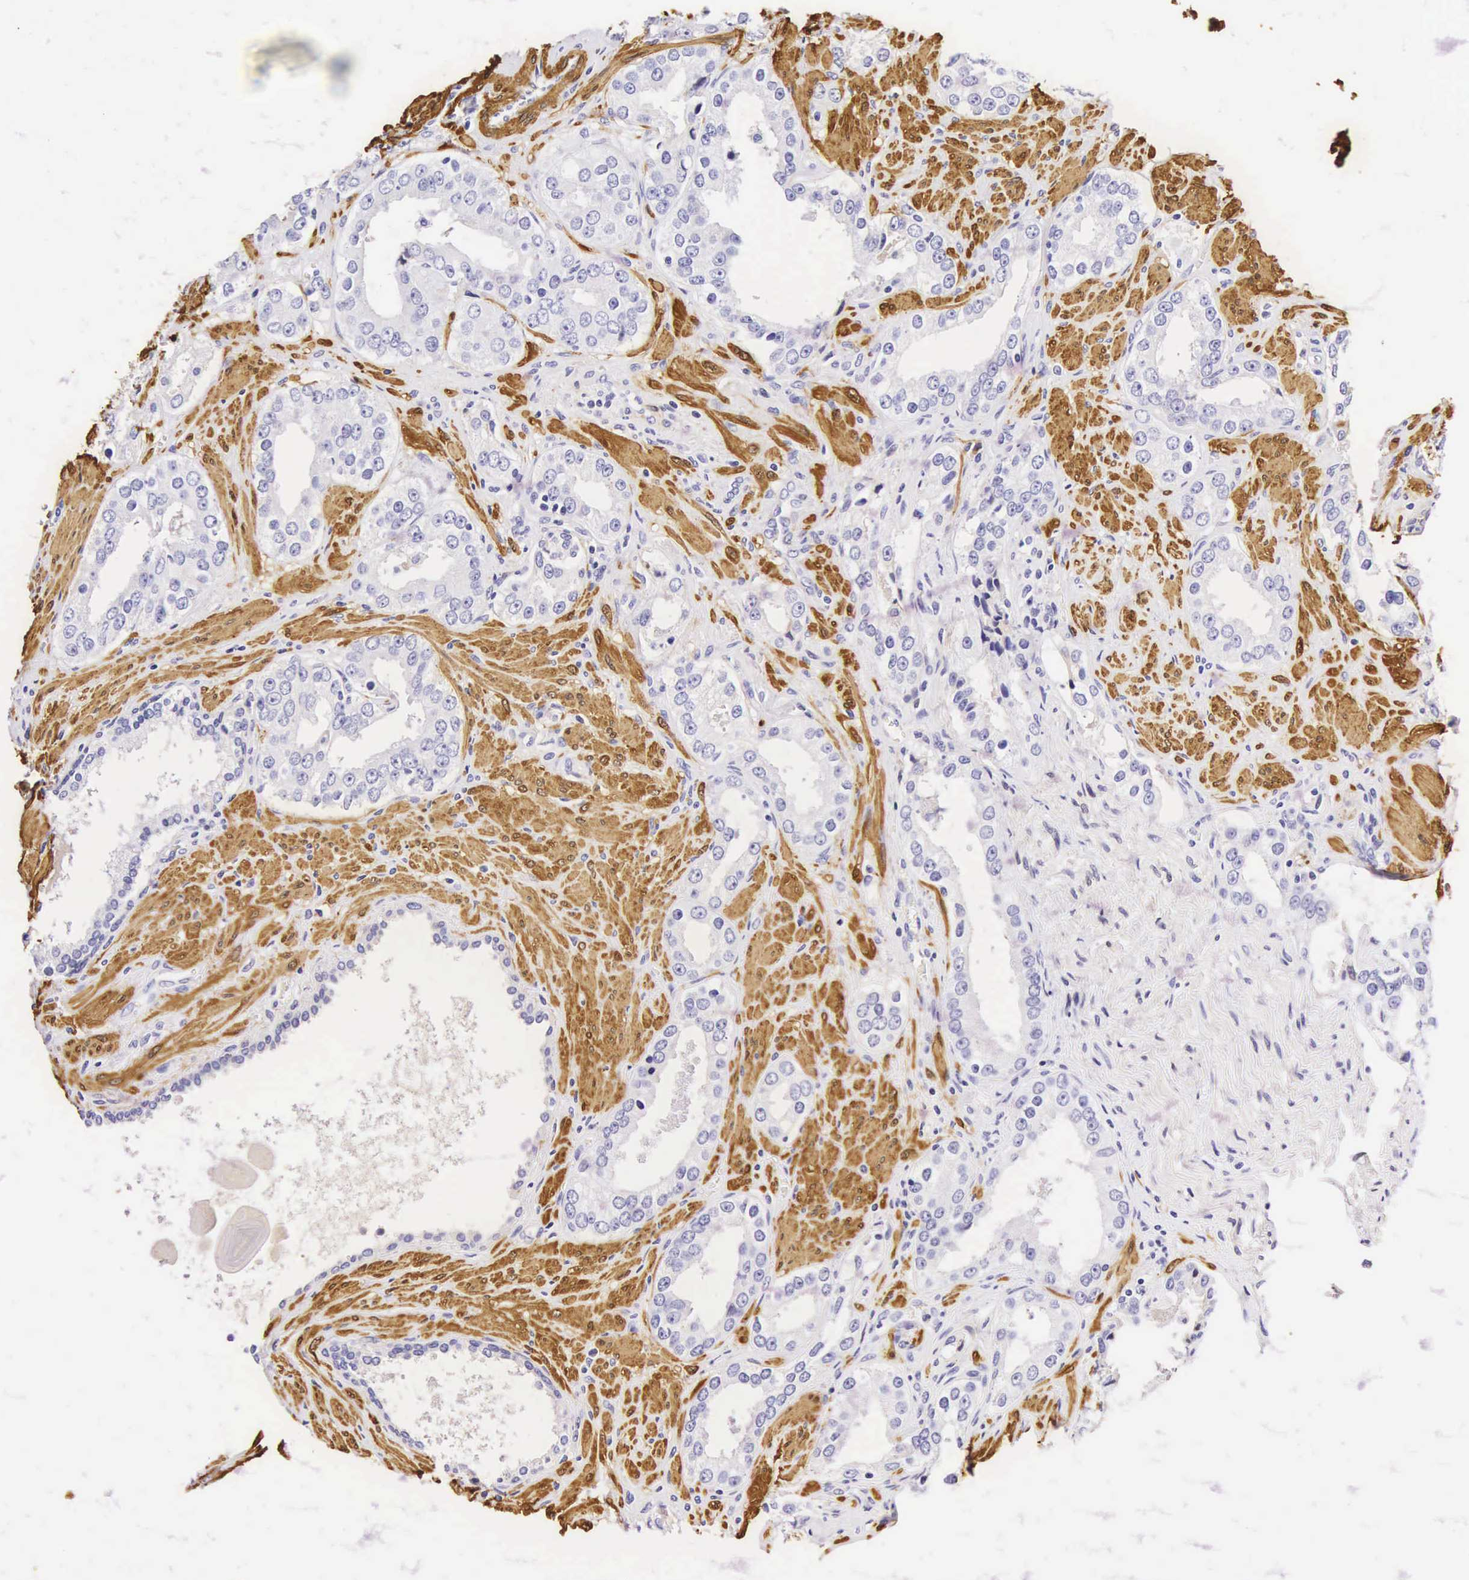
{"staining": {"intensity": "negative", "quantity": "none", "location": "none"}, "tissue": "prostate cancer", "cell_type": "Tumor cells", "image_type": "cancer", "snomed": [{"axis": "morphology", "description": "Adenocarcinoma, Medium grade"}, {"axis": "topography", "description": "Prostate"}], "caption": "An image of prostate cancer stained for a protein exhibits no brown staining in tumor cells. The staining is performed using DAB (3,3'-diaminobenzidine) brown chromogen with nuclei counter-stained in using hematoxylin.", "gene": "CNN1", "patient": {"sex": "male", "age": 73}}